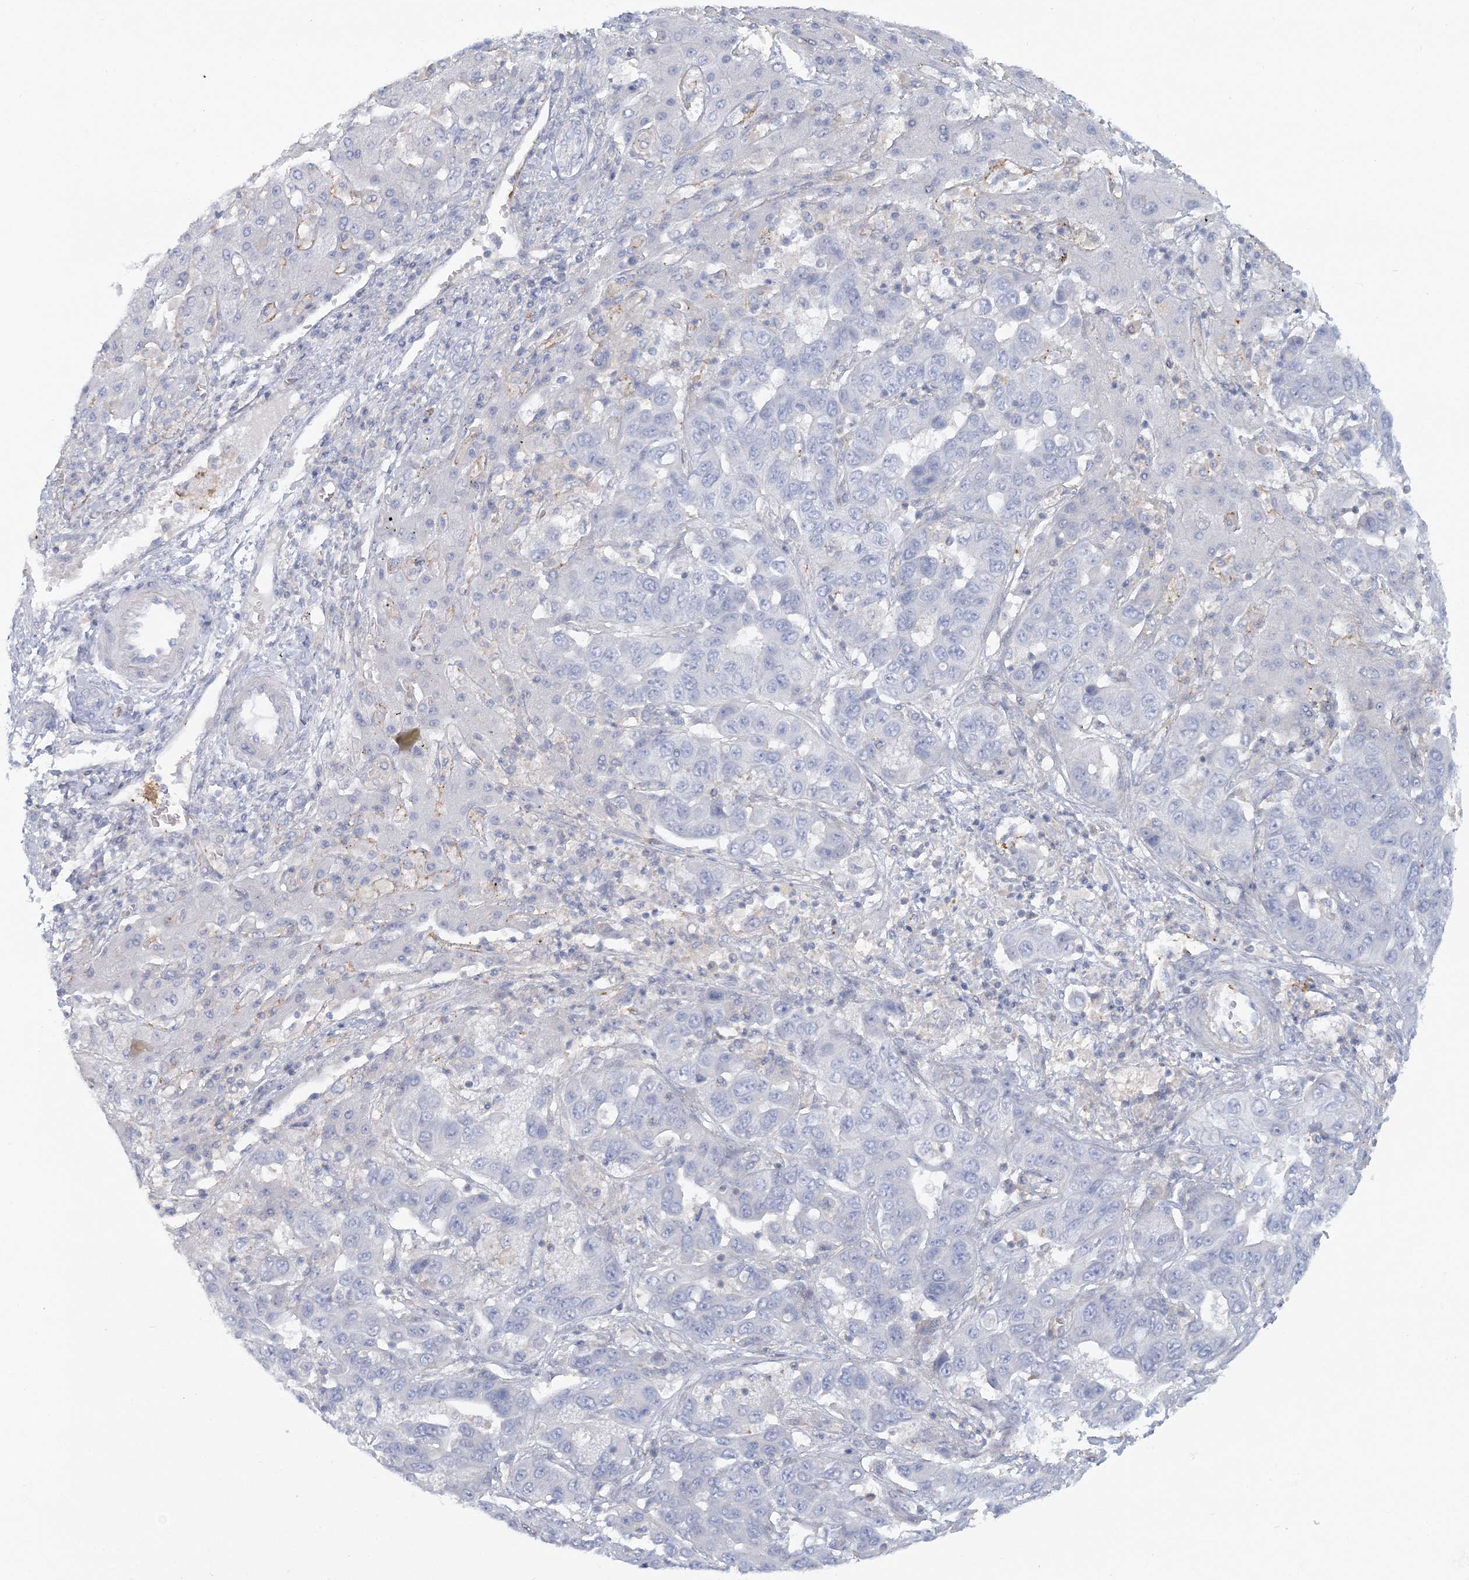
{"staining": {"intensity": "negative", "quantity": "none", "location": "none"}, "tissue": "liver cancer", "cell_type": "Tumor cells", "image_type": "cancer", "snomed": [{"axis": "morphology", "description": "Cholangiocarcinoma"}, {"axis": "topography", "description": "Liver"}], "caption": "Immunohistochemistry micrograph of human liver cancer stained for a protein (brown), which displays no staining in tumor cells.", "gene": "CUEDC2", "patient": {"sex": "female", "age": 52}}